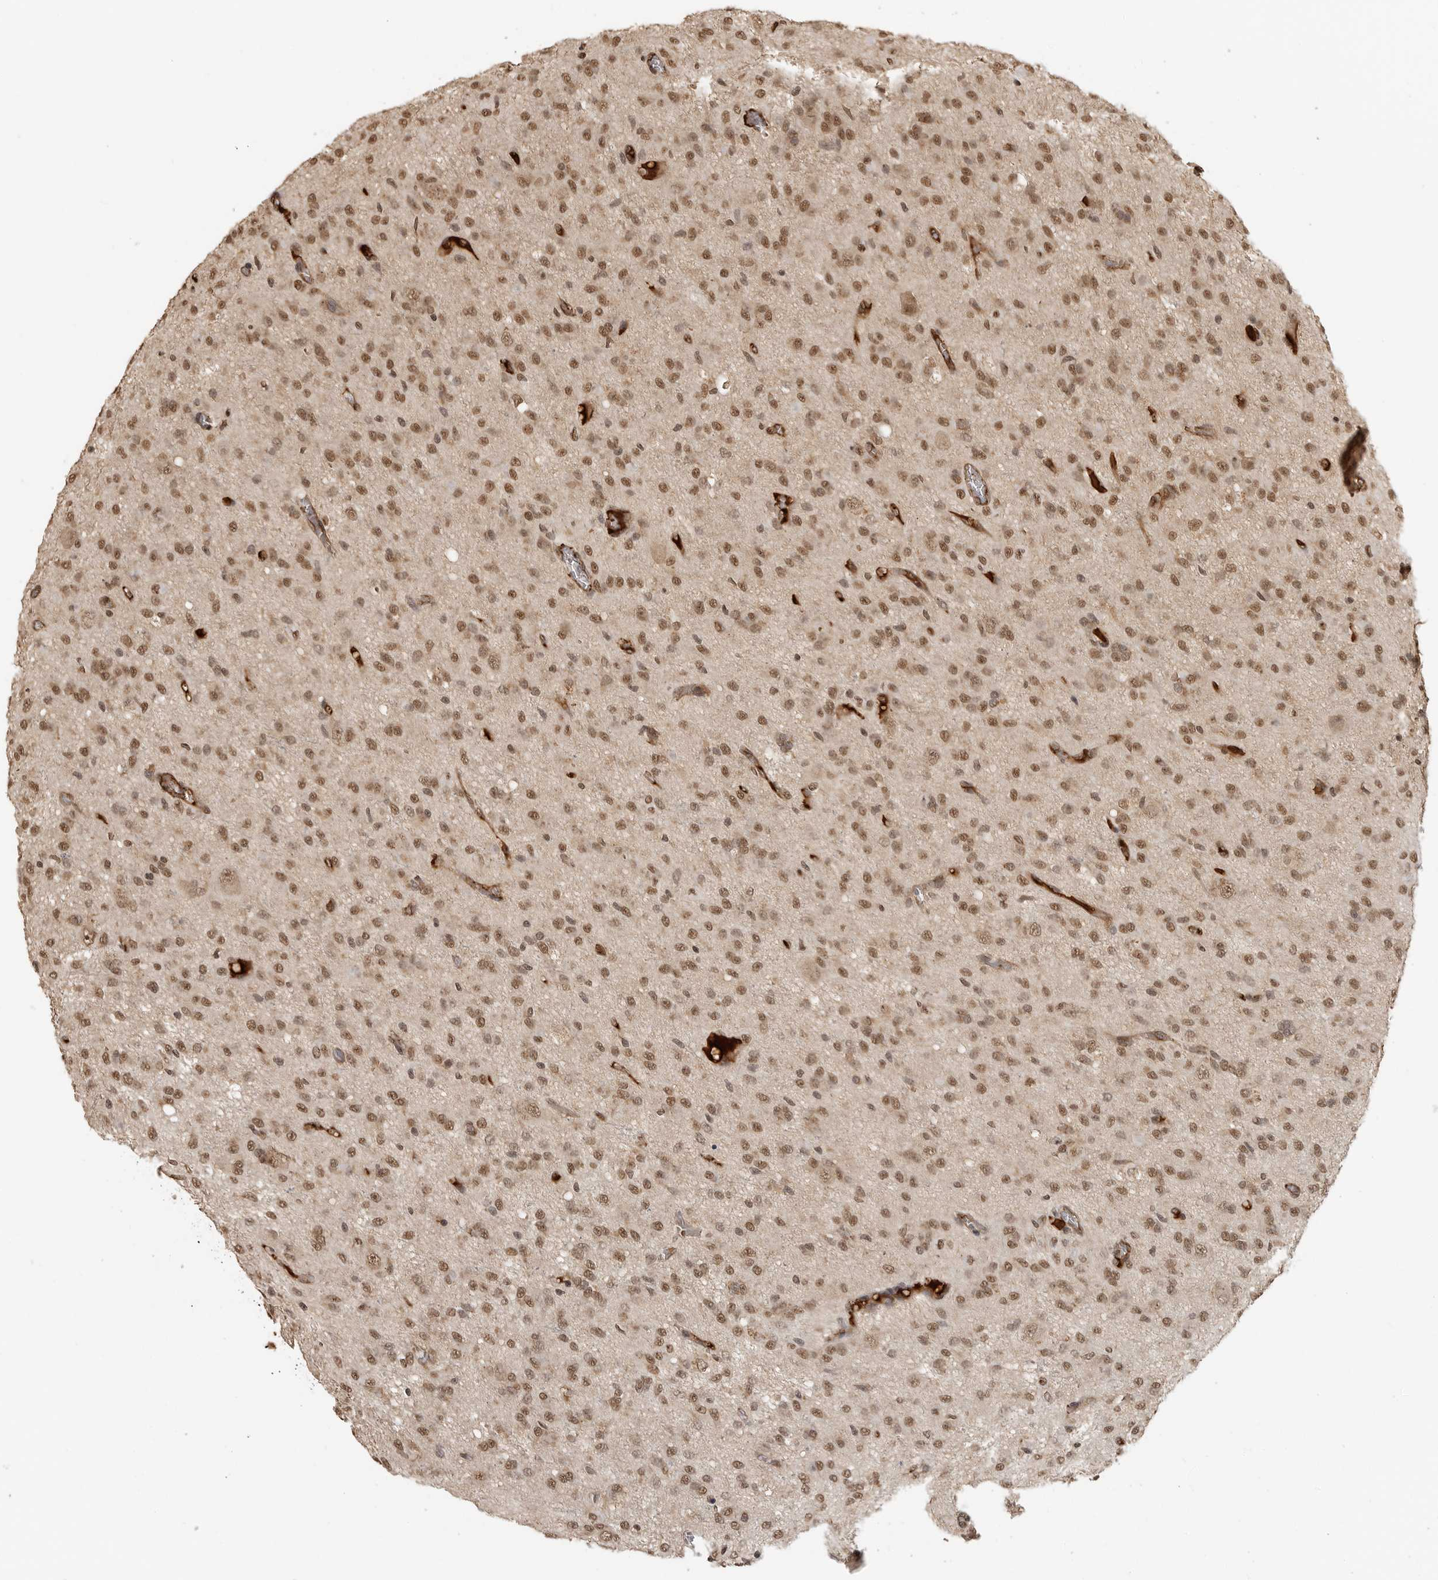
{"staining": {"intensity": "moderate", "quantity": ">75%", "location": "nuclear"}, "tissue": "glioma", "cell_type": "Tumor cells", "image_type": "cancer", "snomed": [{"axis": "morphology", "description": "Glioma, malignant, High grade"}, {"axis": "topography", "description": "Brain"}], "caption": "This is a photomicrograph of IHC staining of malignant glioma (high-grade), which shows moderate positivity in the nuclear of tumor cells.", "gene": "CLOCK", "patient": {"sex": "female", "age": 59}}